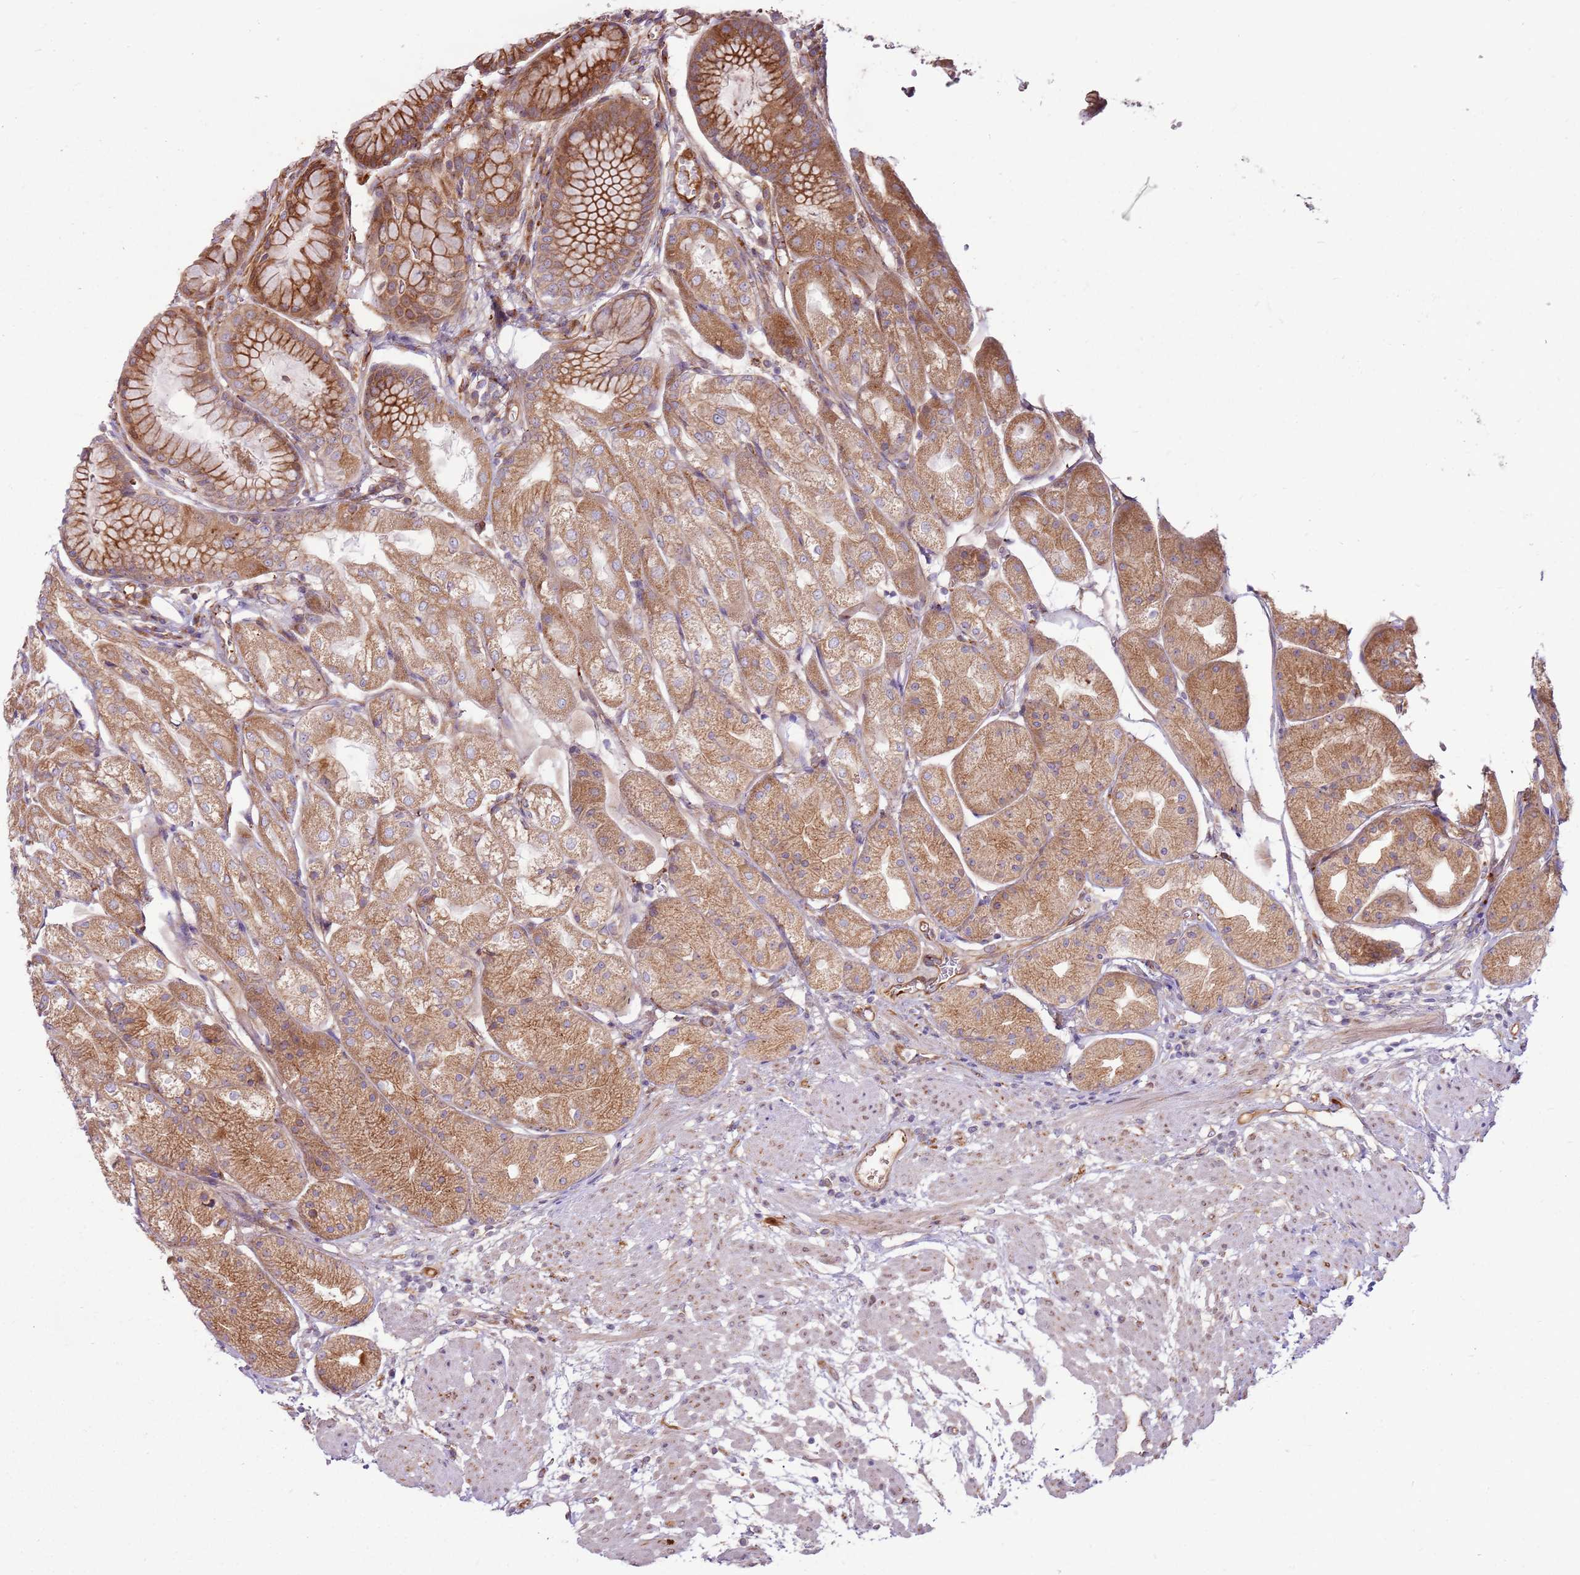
{"staining": {"intensity": "moderate", "quantity": ">75%", "location": "cytoplasmic/membranous"}, "tissue": "stomach", "cell_type": "Glandular cells", "image_type": "normal", "snomed": [{"axis": "morphology", "description": "Normal tissue, NOS"}, {"axis": "topography", "description": "Stomach, upper"}], "caption": "Normal stomach was stained to show a protein in brown. There is medium levels of moderate cytoplasmic/membranous staining in about >75% of glandular cells.", "gene": "EMC1", "patient": {"sex": "male", "age": 72}}